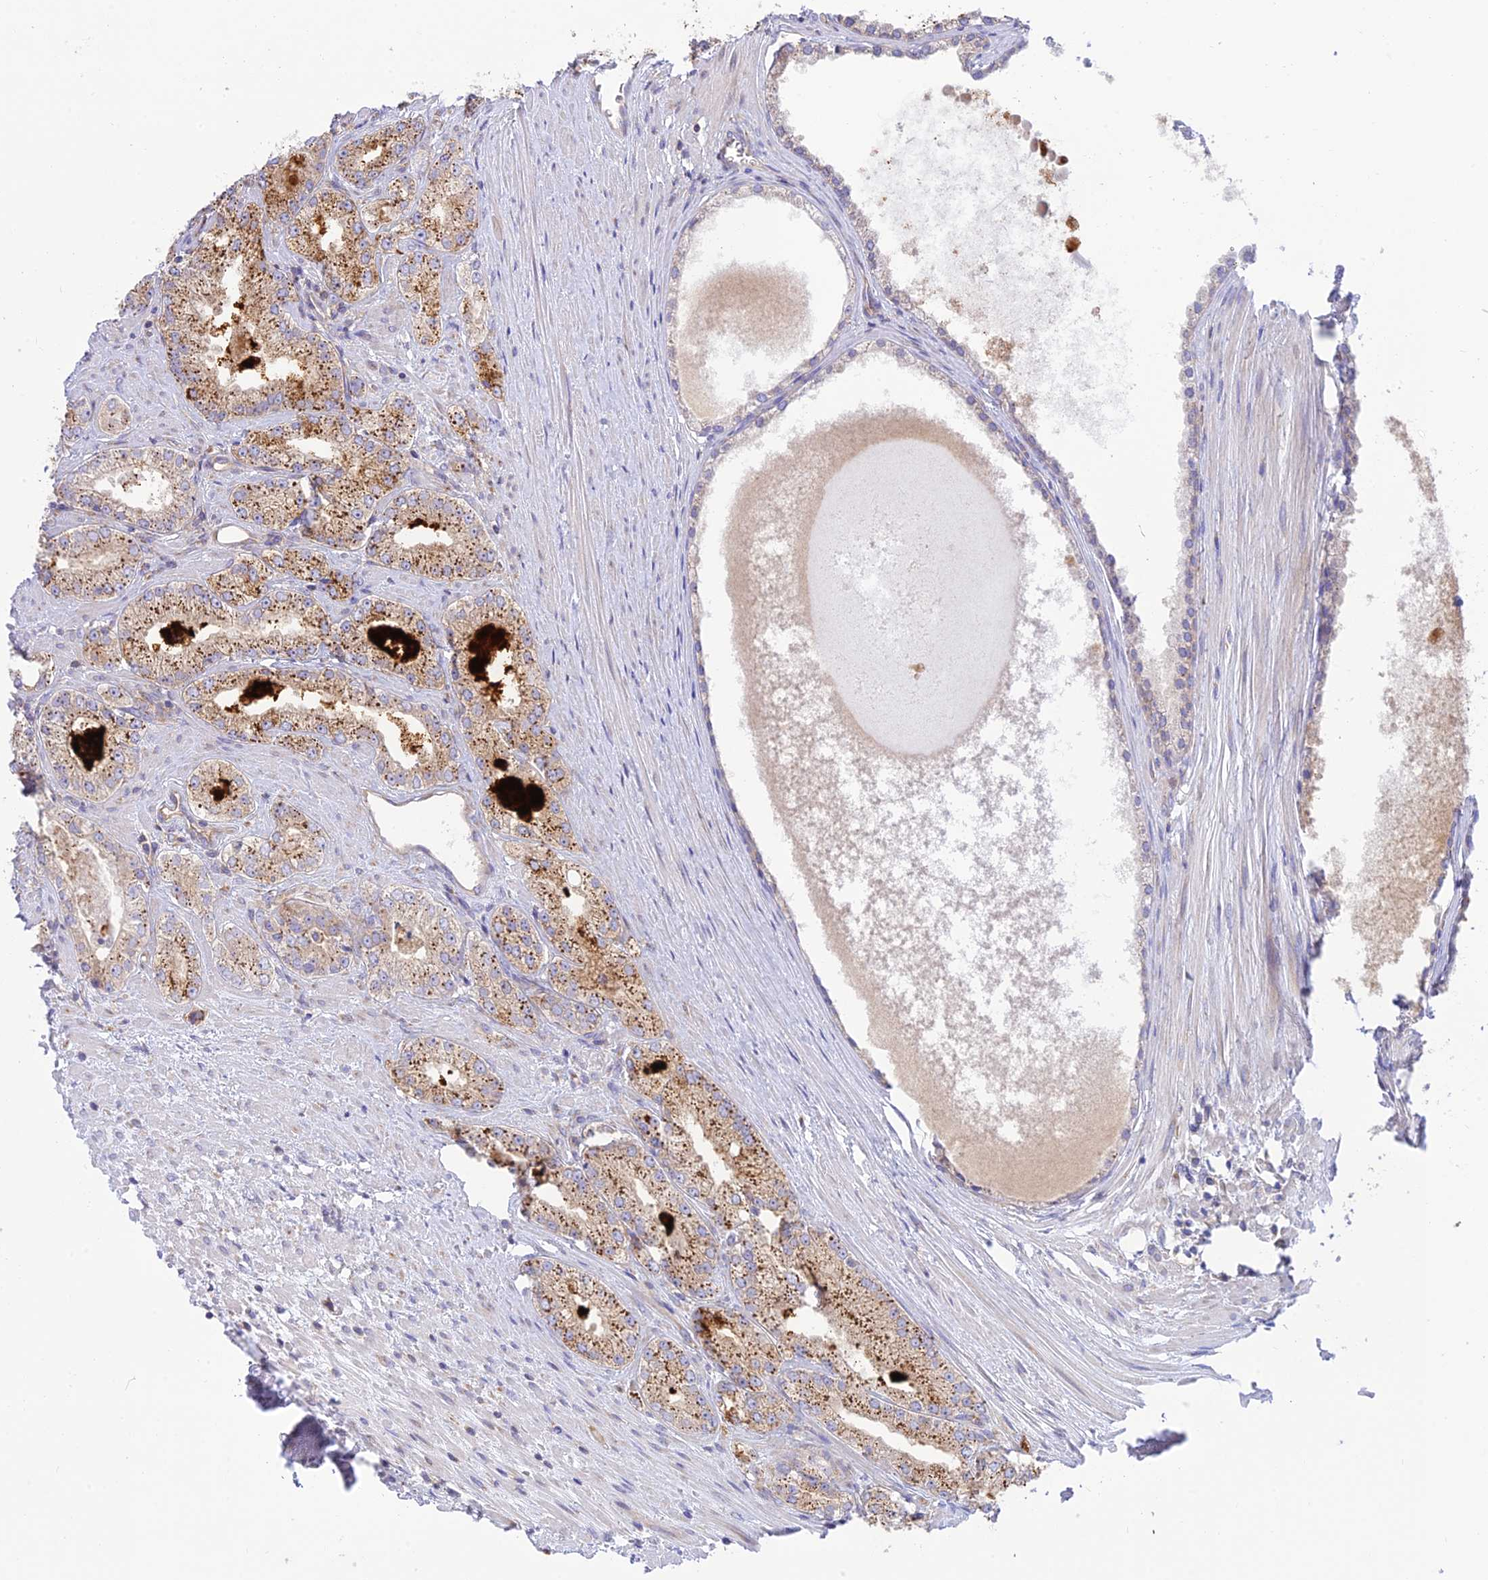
{"staining": {"intensity": "moderate", "quantity": ">75%", "location": "cytoplasmic/membranous"}, "tissue": "prostate cancer", "cell_type": "Tumor cells", "image_type": "cancer", "snomed": [{"axis": "morphology", "description": "Adenocarcinoma, Low grade"}, {"axis": "topography", "description": "Prostate"}], "caption": "Low-grade adenocarcinoma (prostate) stained with immunohistochemistry (IHC) demonstrates moderate cytoplasmic/membranous expression in approximately >75% of tumor cells. (DAB (3,3'-diaminobenzidine) IHC with brightfield microscopy, high magnification).", "gene": "PIMREG", "patient": {"sex": "male", "age": 69}}